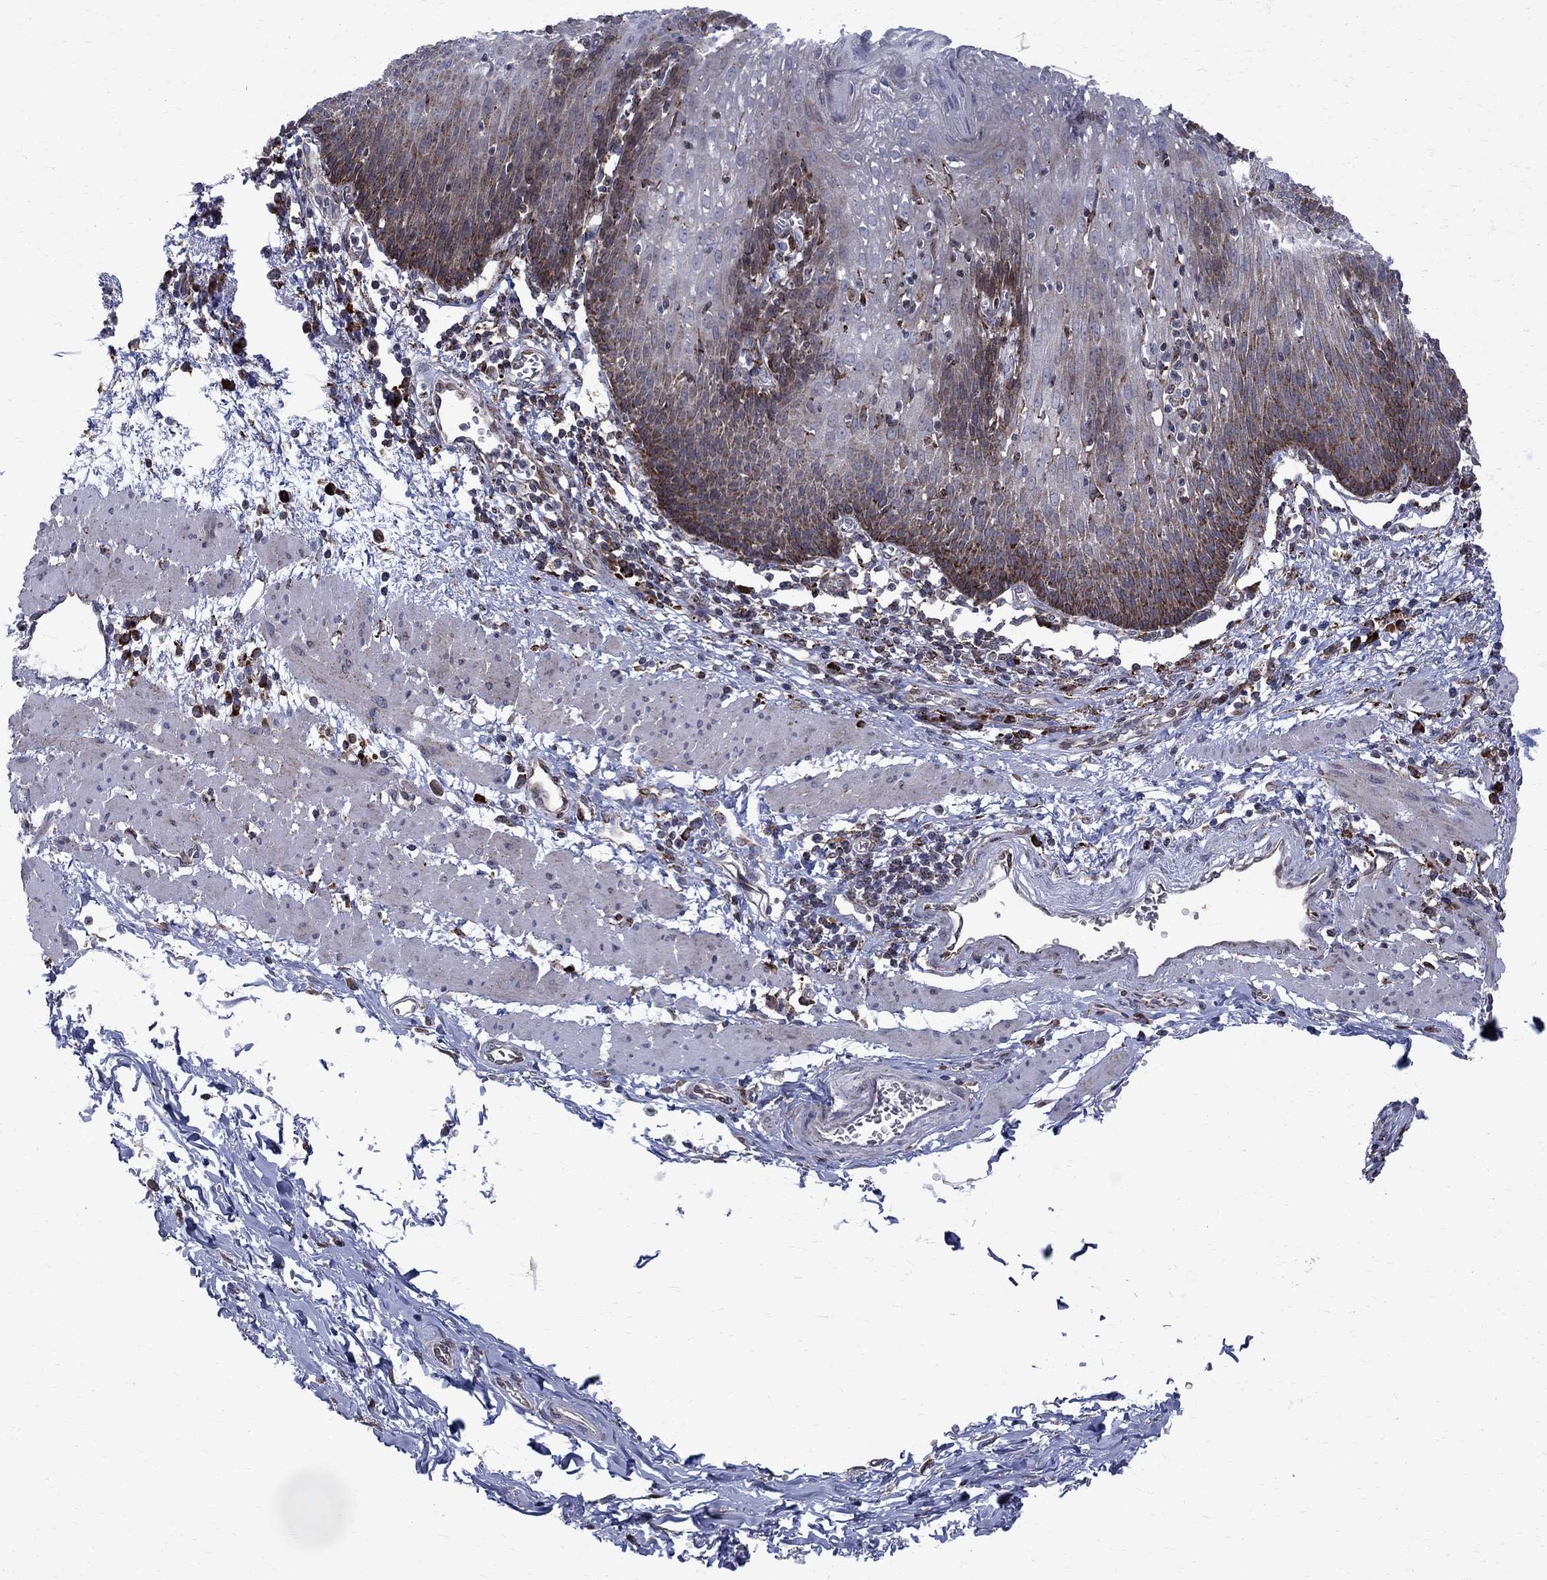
{"staining": {"intensity": "strong", "quantity": "<25%", "location": "cytoplasmic/membranous"}, "tissue": "esophagus", "cell_type": "Squamous epithelial cells", "image_type": "normal", "snomed": [{"axis": "morphology", "description": "Normal tissue, NOS"}, {"axis": "topography", "description": "Esophagus"}], "caption": "IHC photomicrograph of normal human esophagus stained for a protein (brown), which exhibits medium levels of strong cytoplasmic/membranous positivity in about <25% of squamous epithelial cells.", "gene": "CAB39L", "patient": {"sex": "male", "age": 57}}